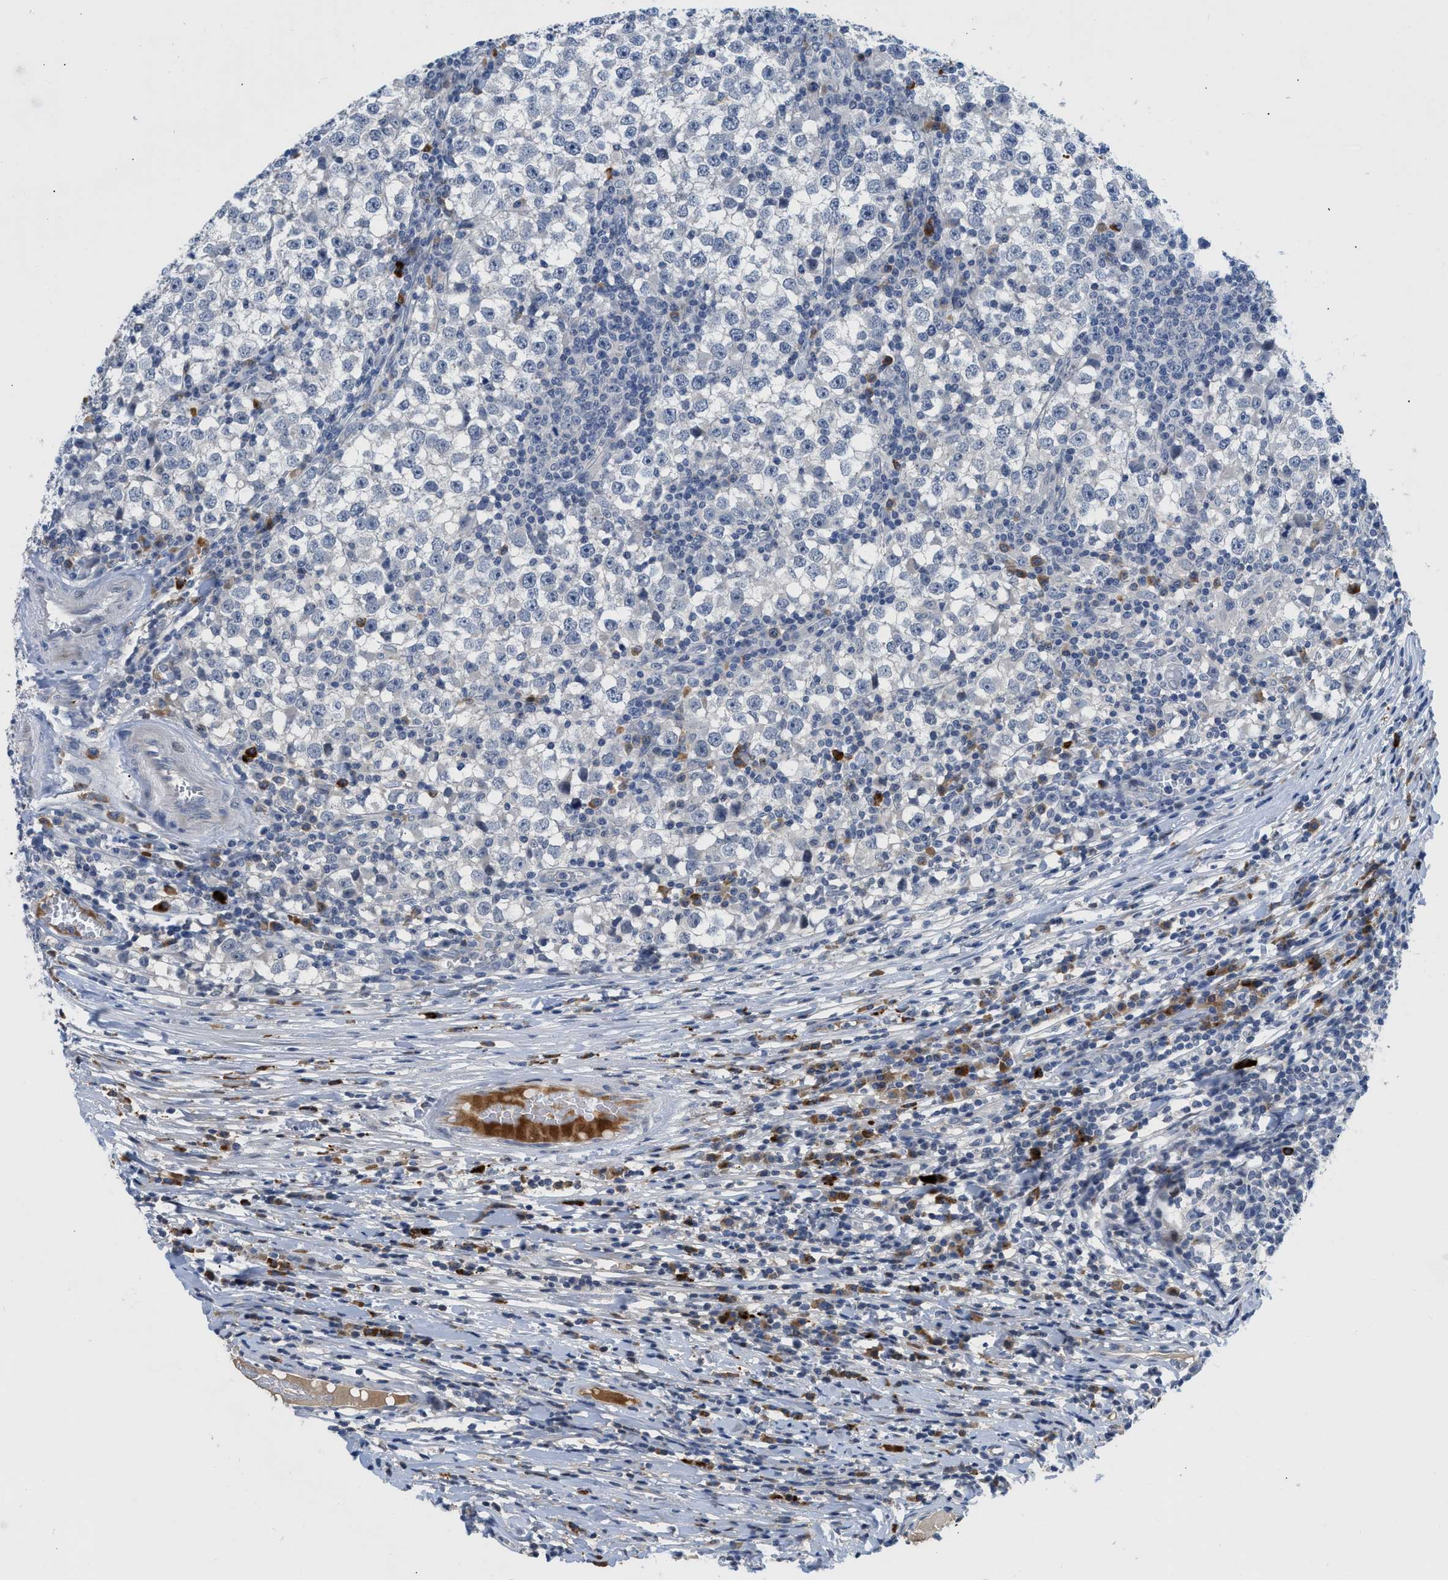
{"staining": {"intensity": "negative", "quantity": "none", "location": "none"}, "tissue": "testis cancer", "cell_type": "Tumor cells", "image_type": "cancer", "snomed": [{"axis": "morphology", "description": "Seminoma, NOS"}, {"axis": "topography", "description": "Testis"}], "caption": "This is a photomicrograph of IHC staining of testis cancer (seminoma), which shows no expression in tumor cells.", "gene": "OR9K2", "patient": {"sex": "male", "age": 65}}